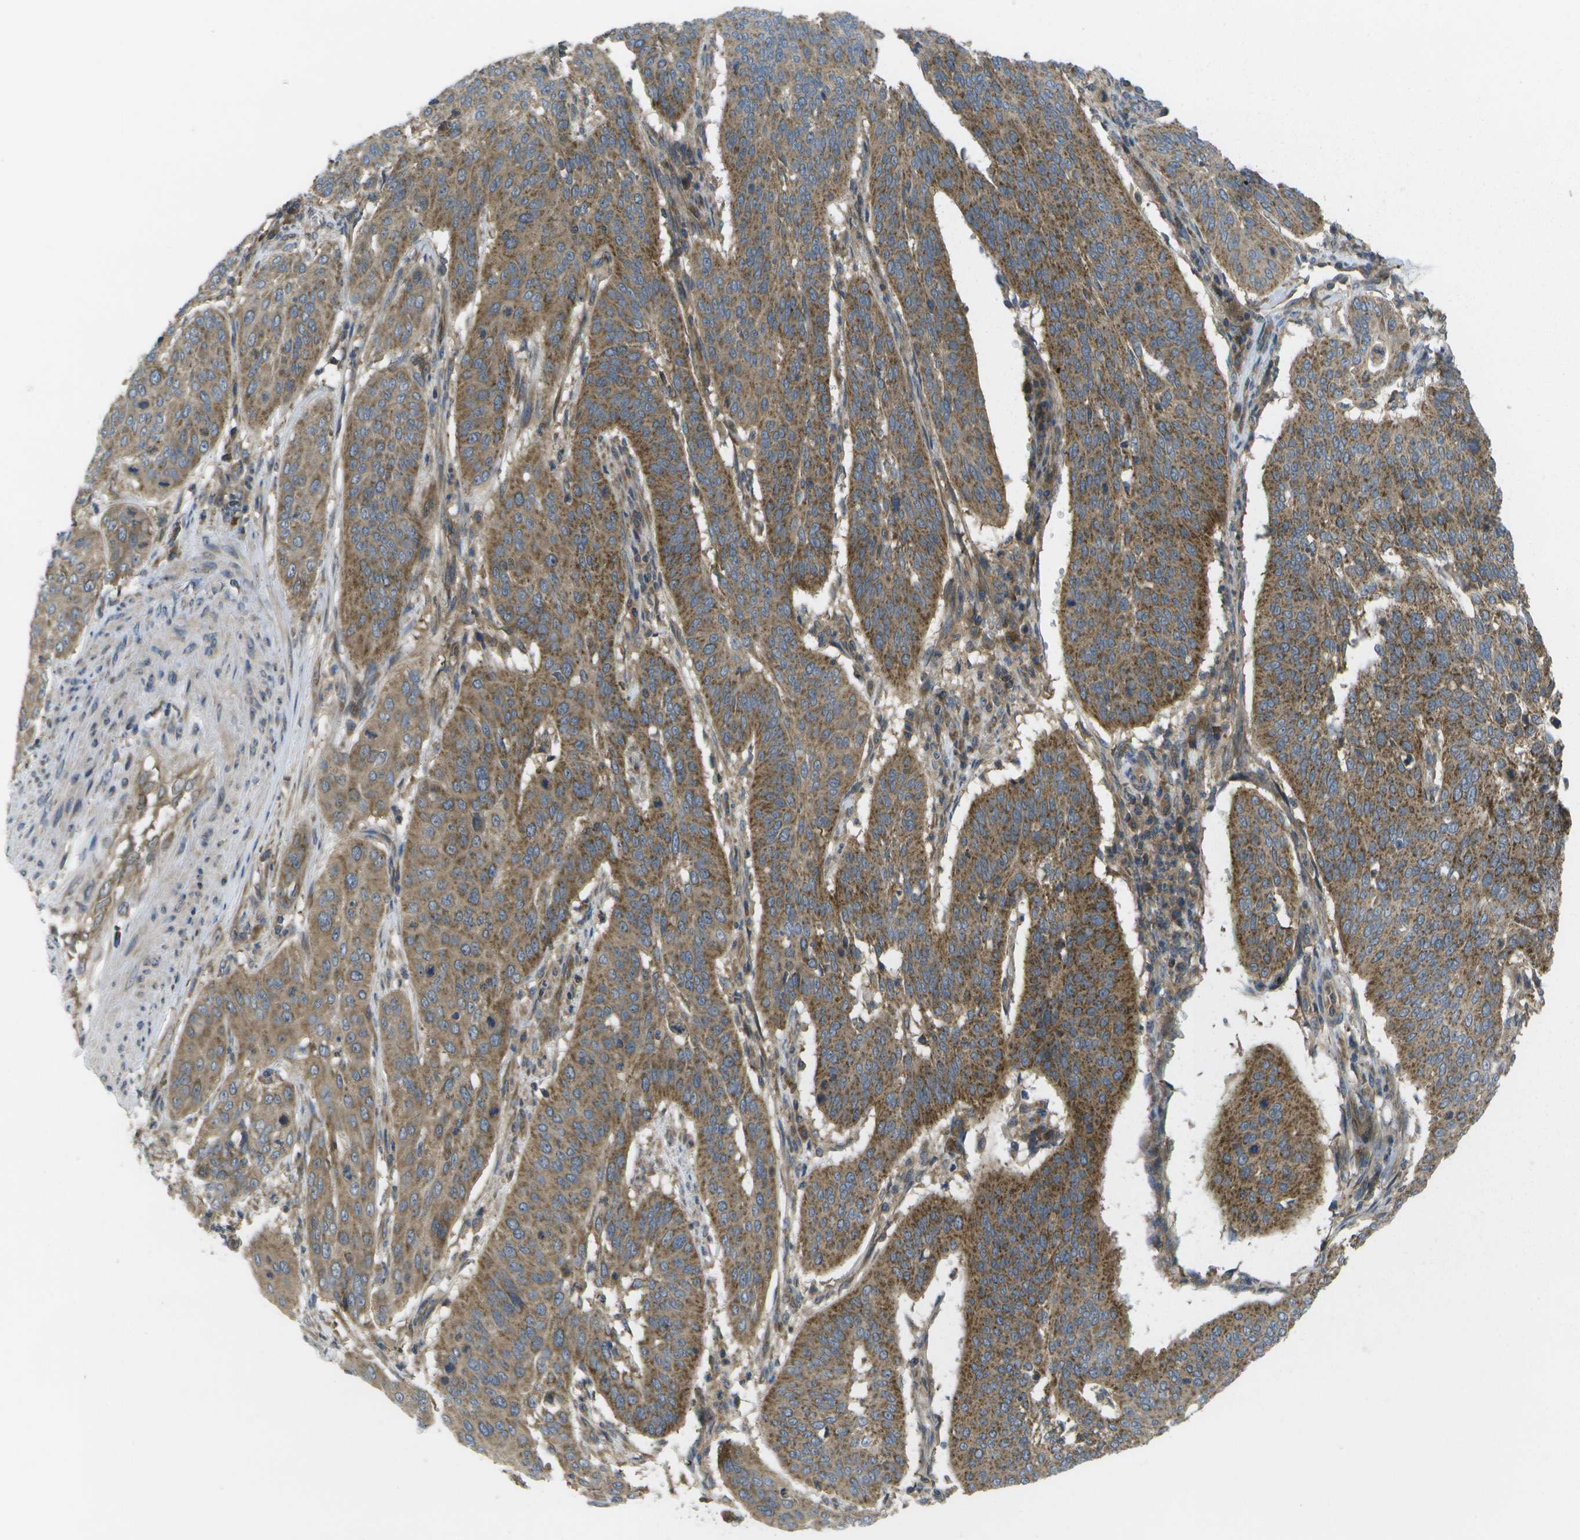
{"staining": {"intensity": "moderate", "quantity": ">75%", "location": "cytoplasmic/membranous"}, "tissue": "cervical cancer", "cell_type": "Tumor cells", "image_type": "cancer", "snomed": [{"axis": "morphology", "description": "Normal tissue, NOS"}, {"axis": "morphology", "description": "Squamous cell carcinoma, NOS"}, {"axis": "topography", "description": "Cervix"}], "caption": "This photomicrograph reveals immunohistochemistry staining of human squamous cell carcinoma (cervical), with medium moderate cytoplasmic/membranous expression in approximately >75% of tumor cells.", "gene": "DPM3", "patient": {"sex": "female", "age": 39}}